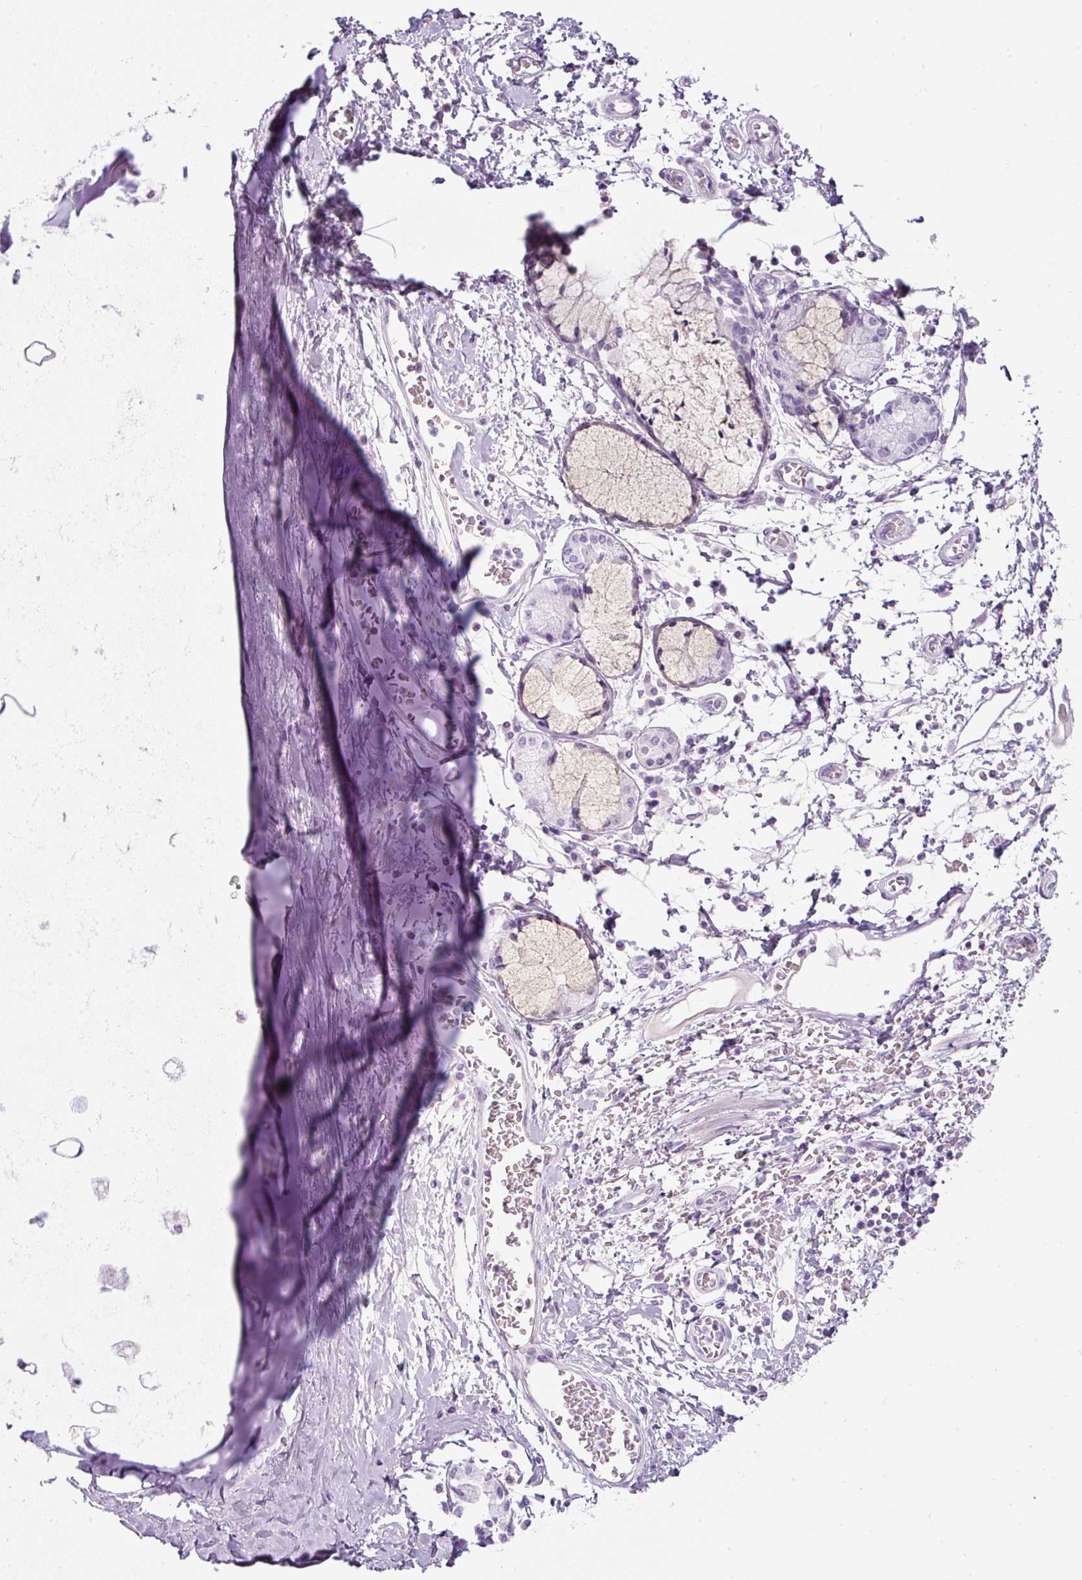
{"staining": {"intensity": "negative", "quantity": "none", "location": "none"}, "tissue": "soft tissue", "cell_type": "Chondrocytes", "image_type": "normal", "snomed": [{"axis": "morphology", "description": "Normal tissue, NOS"}, {"axis": "morphology", "description": "Degeneration, NOS"}, {"axis": "topography", "description": "Cartilage tissue"}, {"axis": "topography", "description": "Lung"}], "caption": "Immunohistochemical staining of normal human soft tissue displays no significant positivity in chondrocytes. (DAB (3,3'-diaminobenzidine) IHC, high magnification).", "gene": "FGFBP3", "patient": {"sex": "female", "age": 61}}